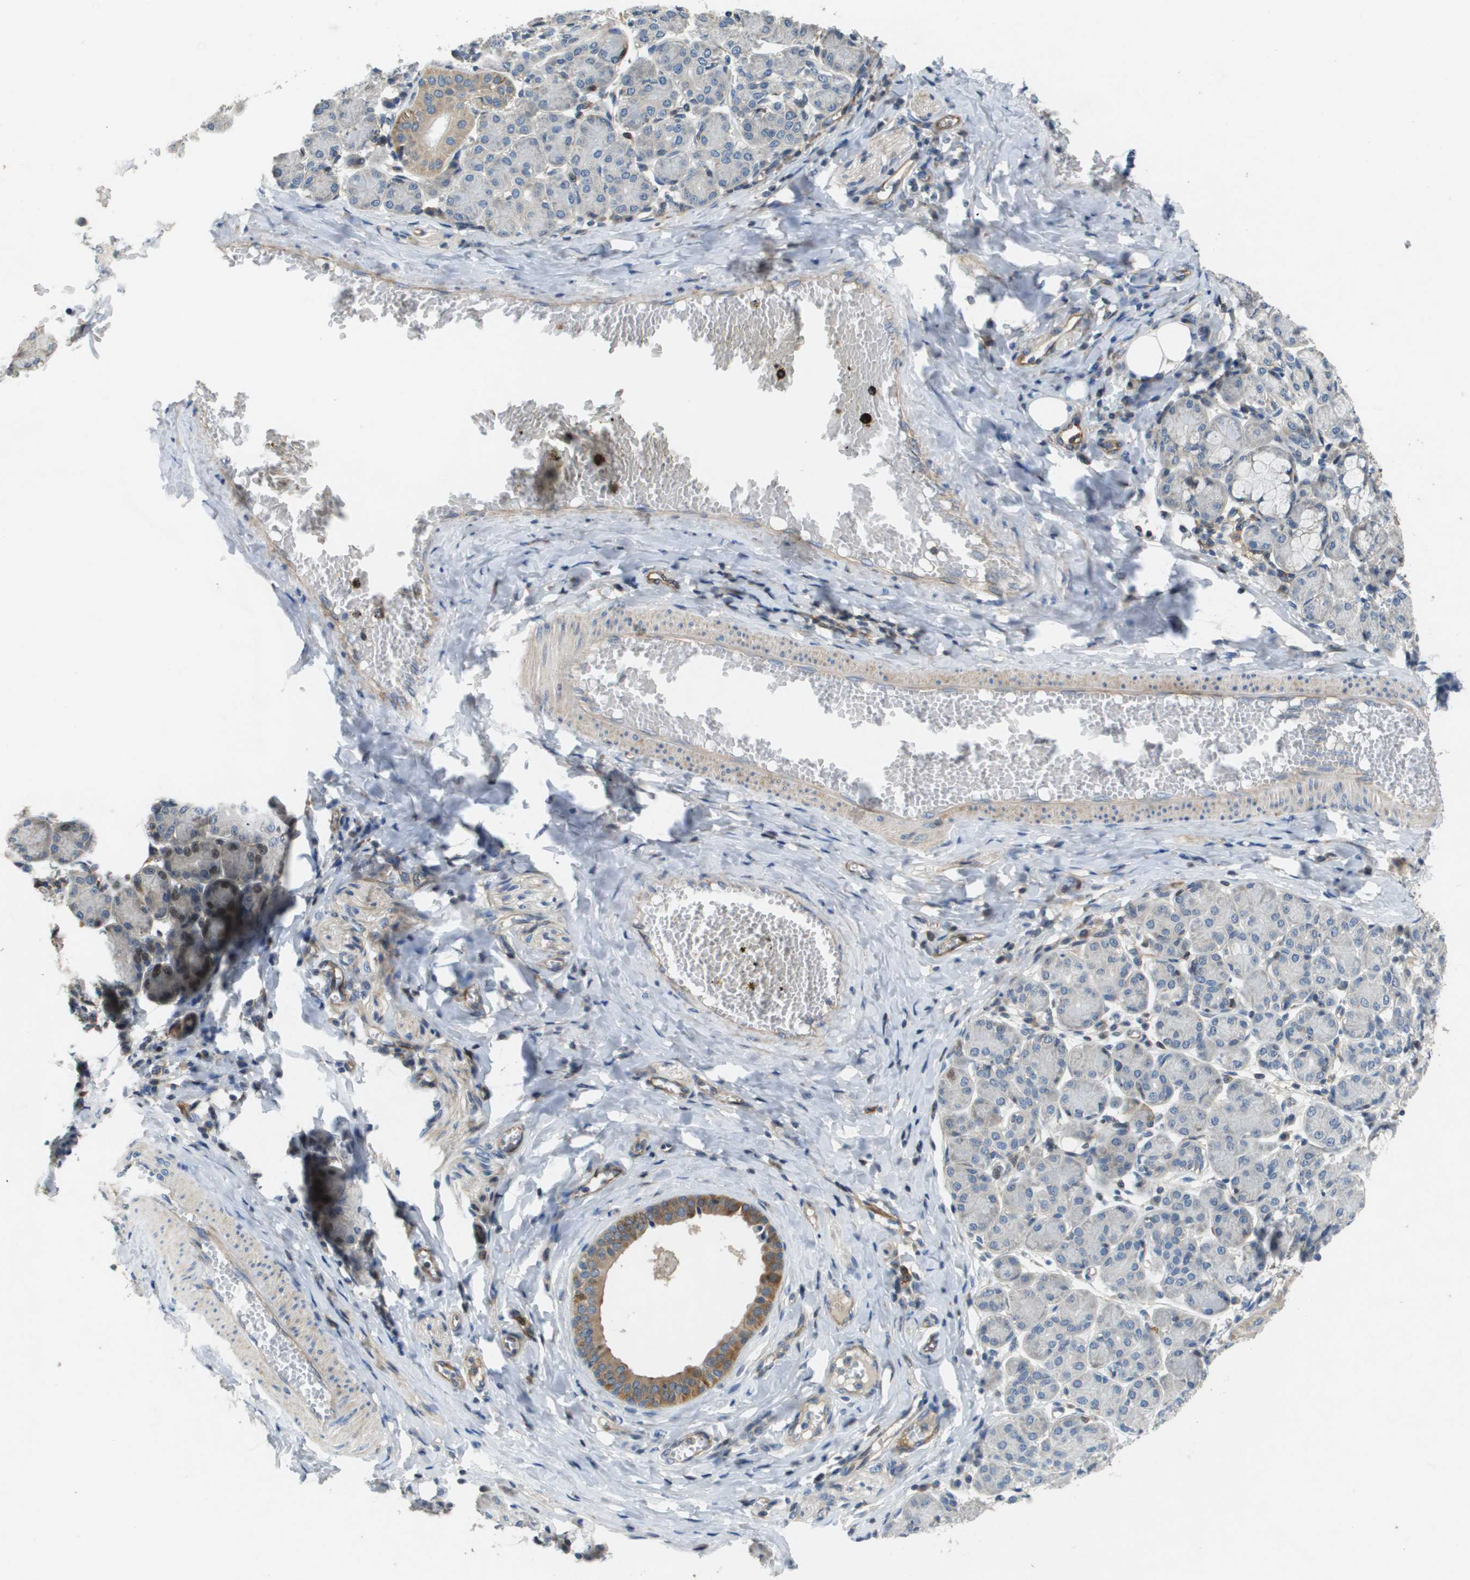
{"staining": {"intensity": "moderate", "quantity": "<25%", "location": "cytoplasmic/membranous,nuclear"}, "tissue": "salivary gland", "cell_type": "Glandular cells", "image_type": "normal", "snomed": [{"axis": "morphology", "description": "Normal tissue, NOS"}, {"axis": "morphology", "description": "Inflammation, NOS"}, {"axis": "topography", "description": "Lymph node"}, {"axis": "topography", "description": "Salivary gland"}], "caption": "High-magnification brightfield microscopy of benign salivary gland stained with DAB (brown) and counterstained with hematoxylin (blue). glandular cells exhibit moderate cytoplasmic/membranous,nuclear expression is identified in about<25% of cells.", "gene": "SCN4B", "patient": {"sex": "male", "age": 3}}